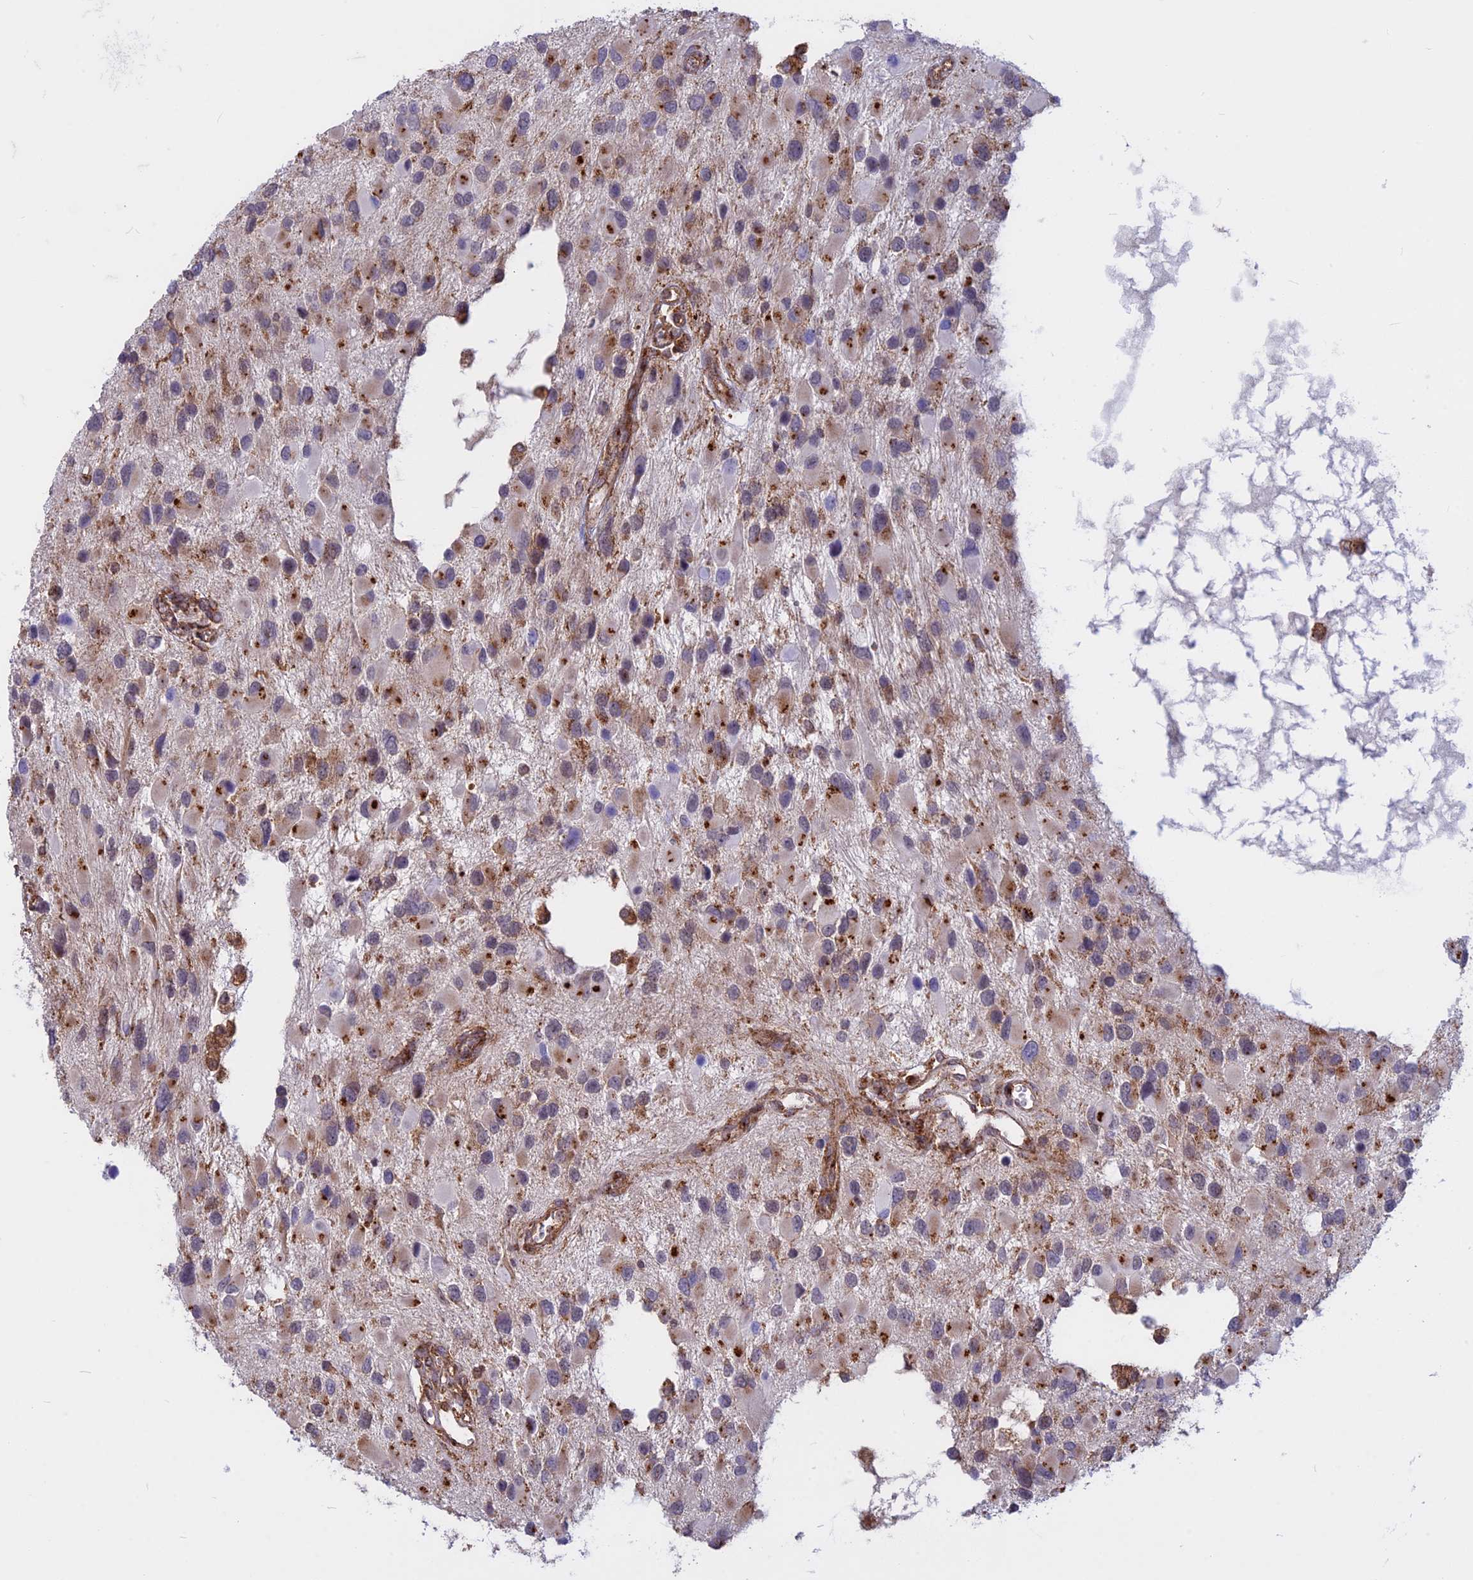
{"staining": {"intensity": "strong", "quantity": "<25%", "location": "cytoplasmic/membranous"}, "tissue": "glioma", "cell_type": "Tumor cells", "image_type": "cancer", "snomed": [{"axis": "morphology", "description": "Glioma, malignant, High grade"}, {"axis": "topography", "description": "Brain"}], "caption": "Immunohistochemistry histopathology image of neoplastic tissue: human high-grade glioma (malignant) stained using IHC demonstrates medium levels of strong protein expression localized specifically in the cytoplasmic/membranous of tumor cells, appearing as a cytoplasmic/membranous brown color.", "gene": "CLINT1", "patient": {"sex": "male", "age": 53}}